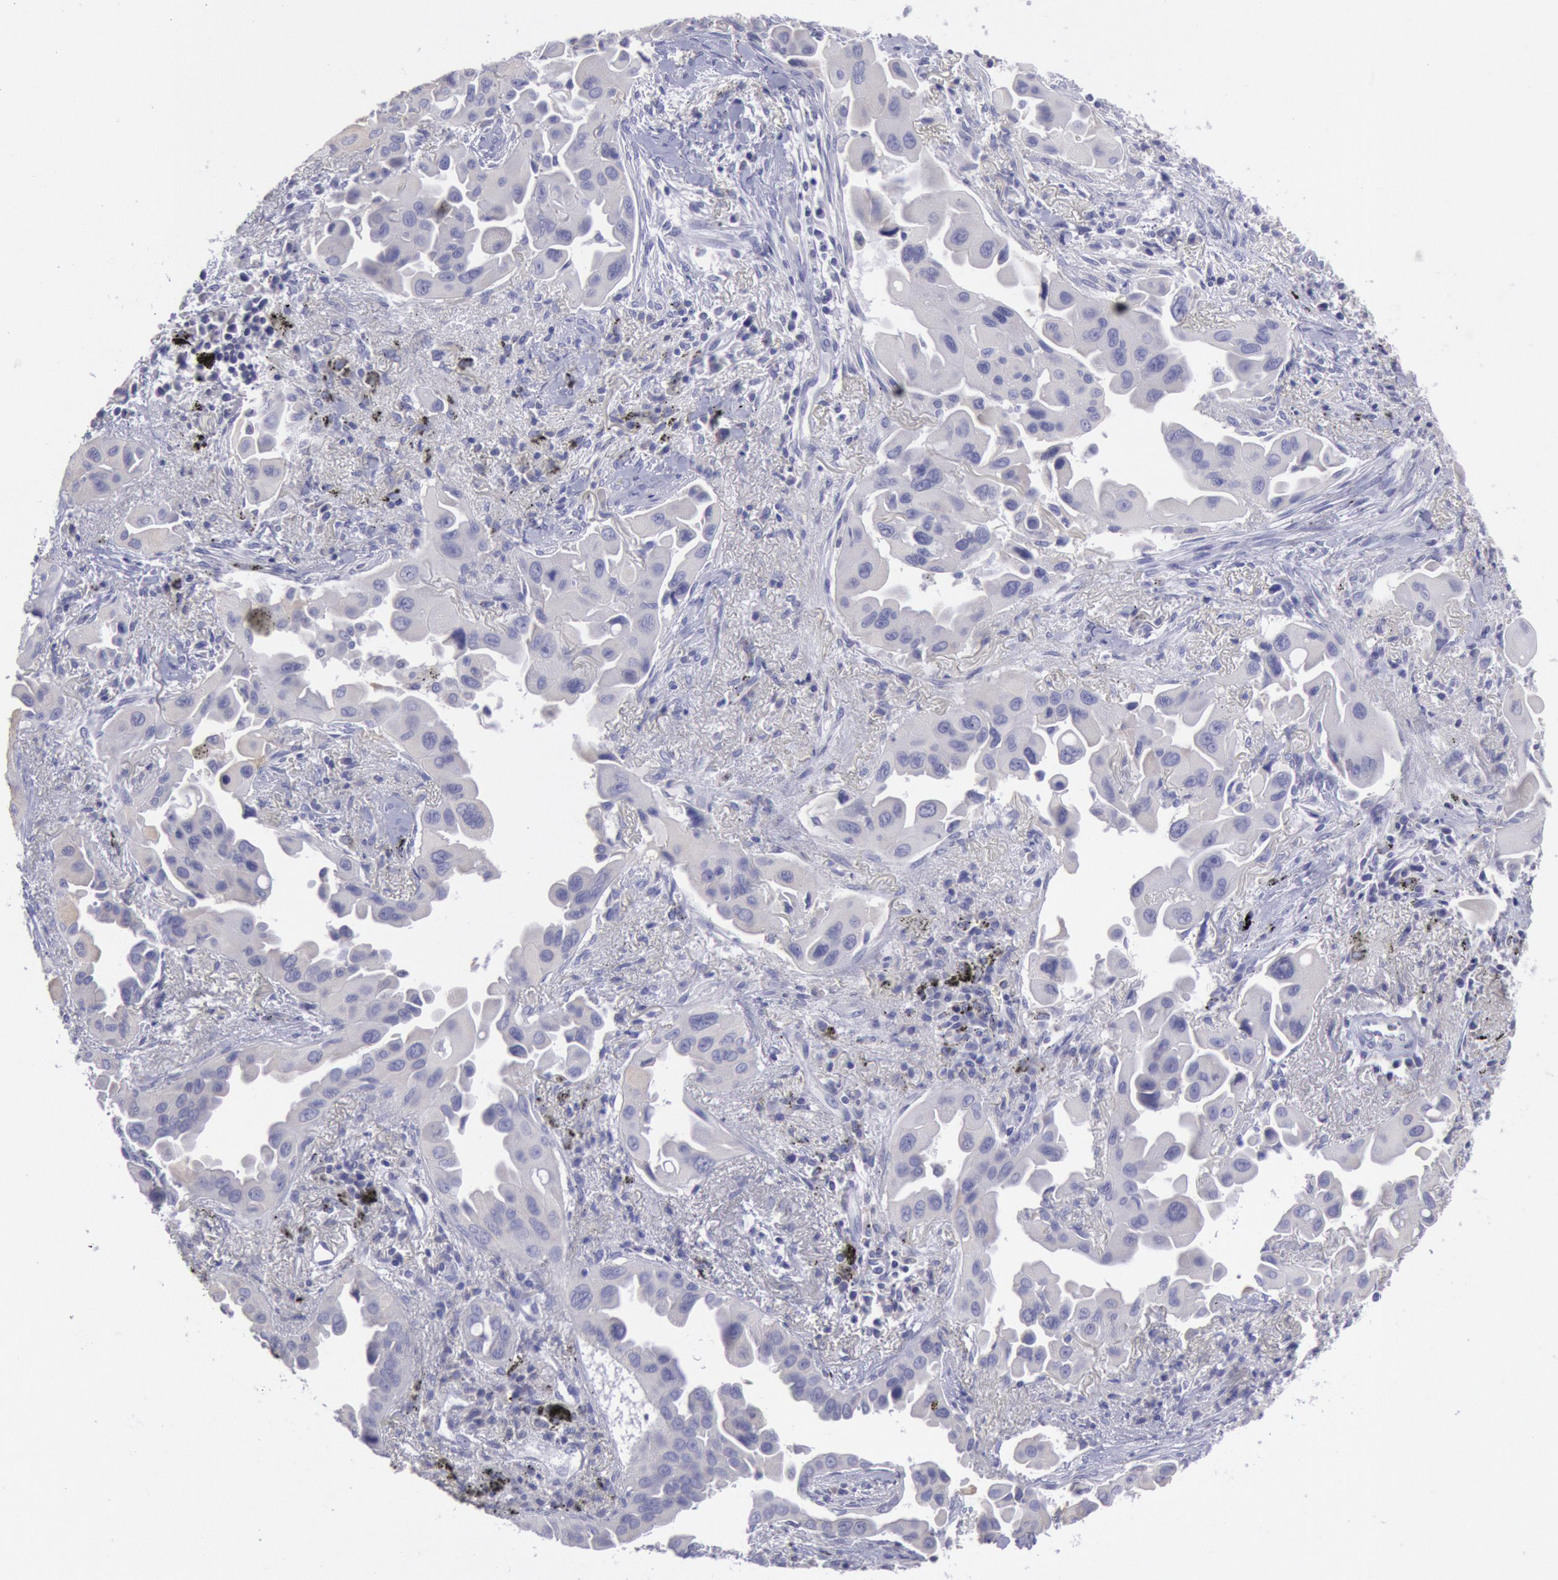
{"staining": {"intensity": "negative", "quantity": "none", "location": "none"}, "tissue": "lung cancer", "cell_type": "Tumor cells", "image_type": "cancer", "snomed": [{"axis": "morphology", "description": "Adenocarcinoma, NOS"}, {"axis": "topography", "description": "Lung"}], "caption": "The immunohistochemistry (IHC) image has no significant positivity in tumor cells of lung cancer (adenocarcinoma) tissue.", "gene": "MYH7", "patient": {"sex": "male", "age": 68}}